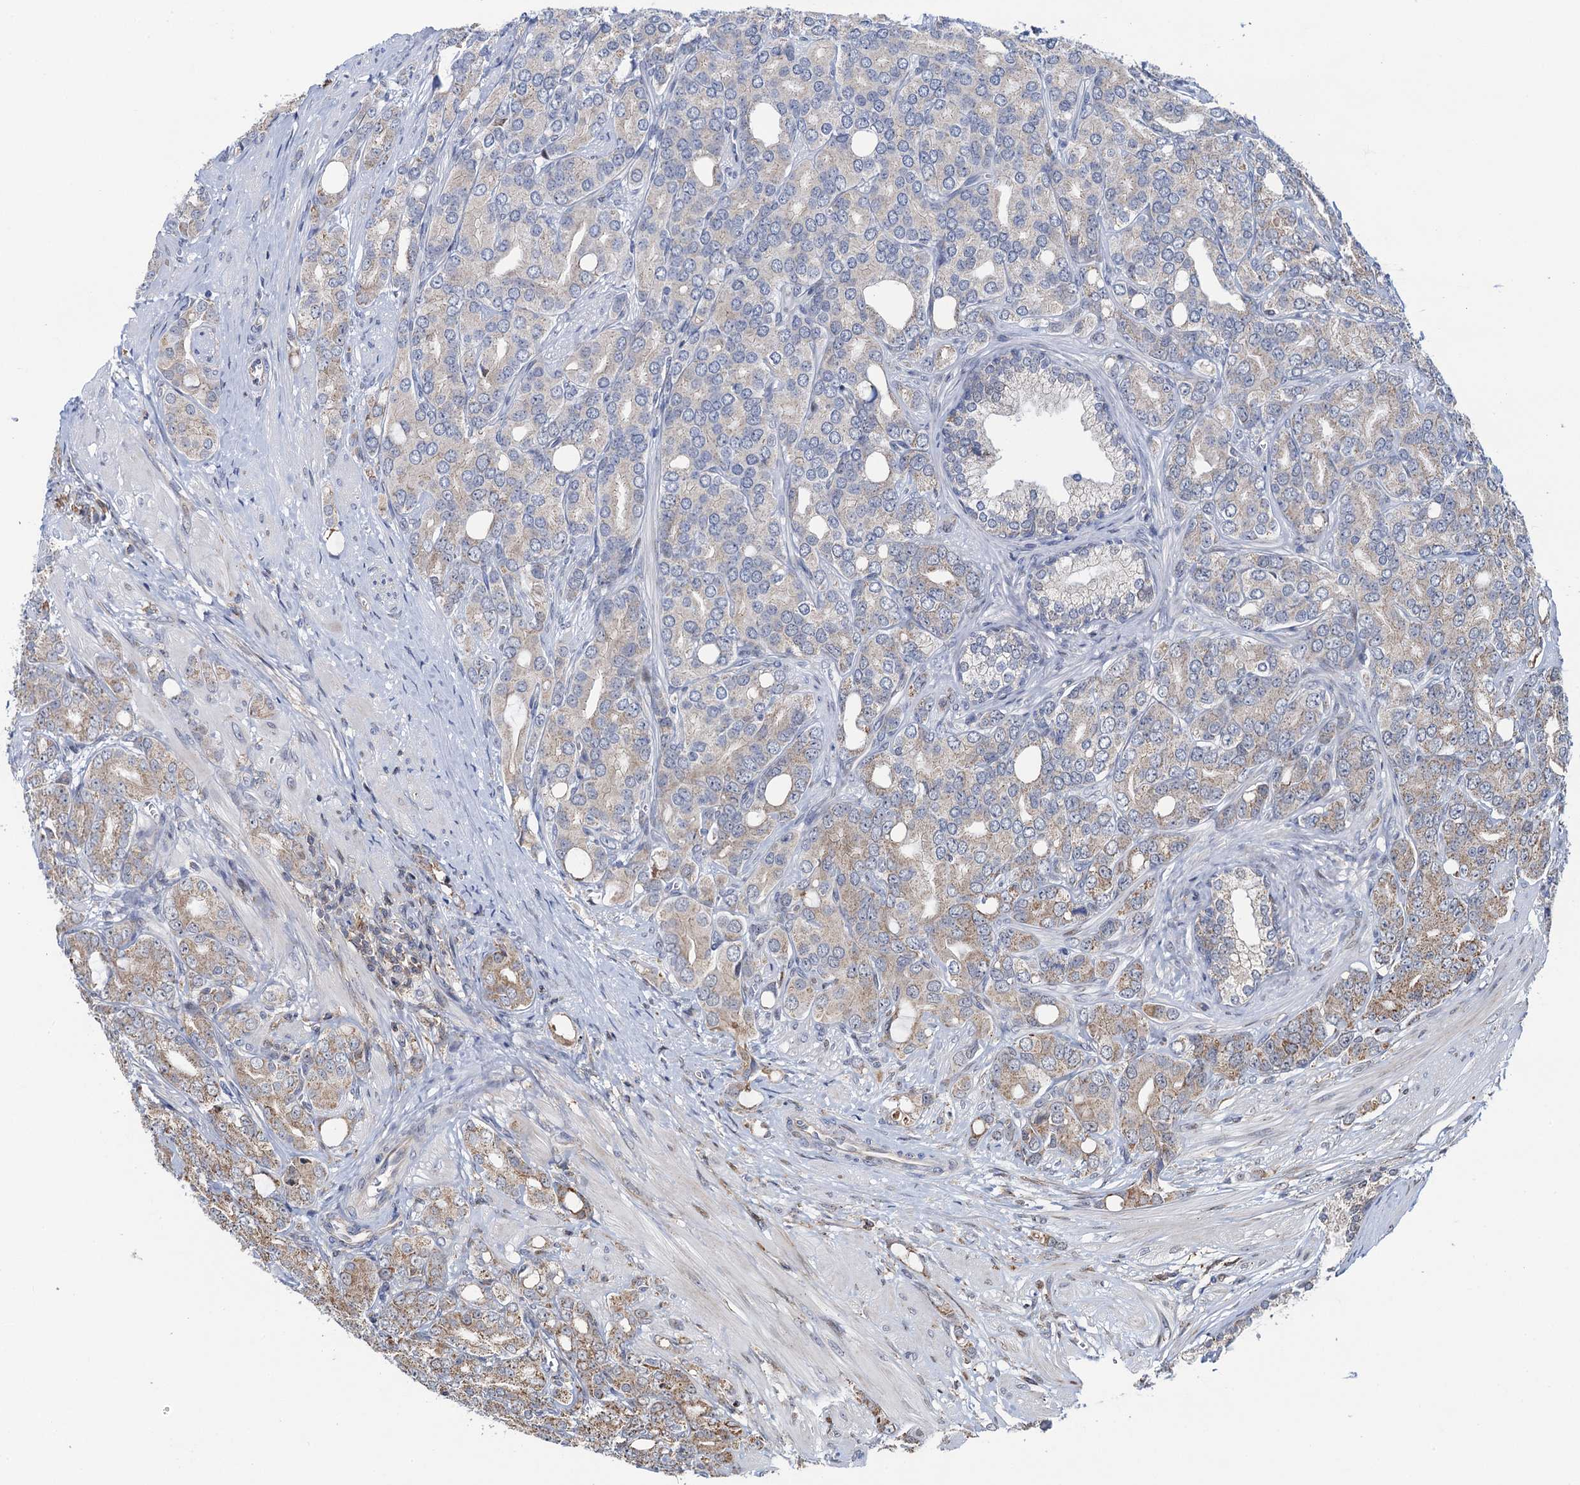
{"staining": {"intensity": "weak", "quantity": "25%-75%", "location": "cytoplasmic/membranous"}, "tissue": "prostate cancer", "cell_type": "Tumor cells", "image_type": "cancer", "snomed": [{"axis": "morphology", "description": "Adenocarcinoma, High grade"}, {"axis": "topography", "description": "Prostate"}], "caption": "The image reveals staining of prostate high-grade adenocarcinoma, revealing weak cytoplasmic/membranous protein expression (brown color) within tumor cells. (IHC, brightfield microscopy, high magnification).", "gene": "CCDC102A", "patient": {"sex": "male", "age": 62}}